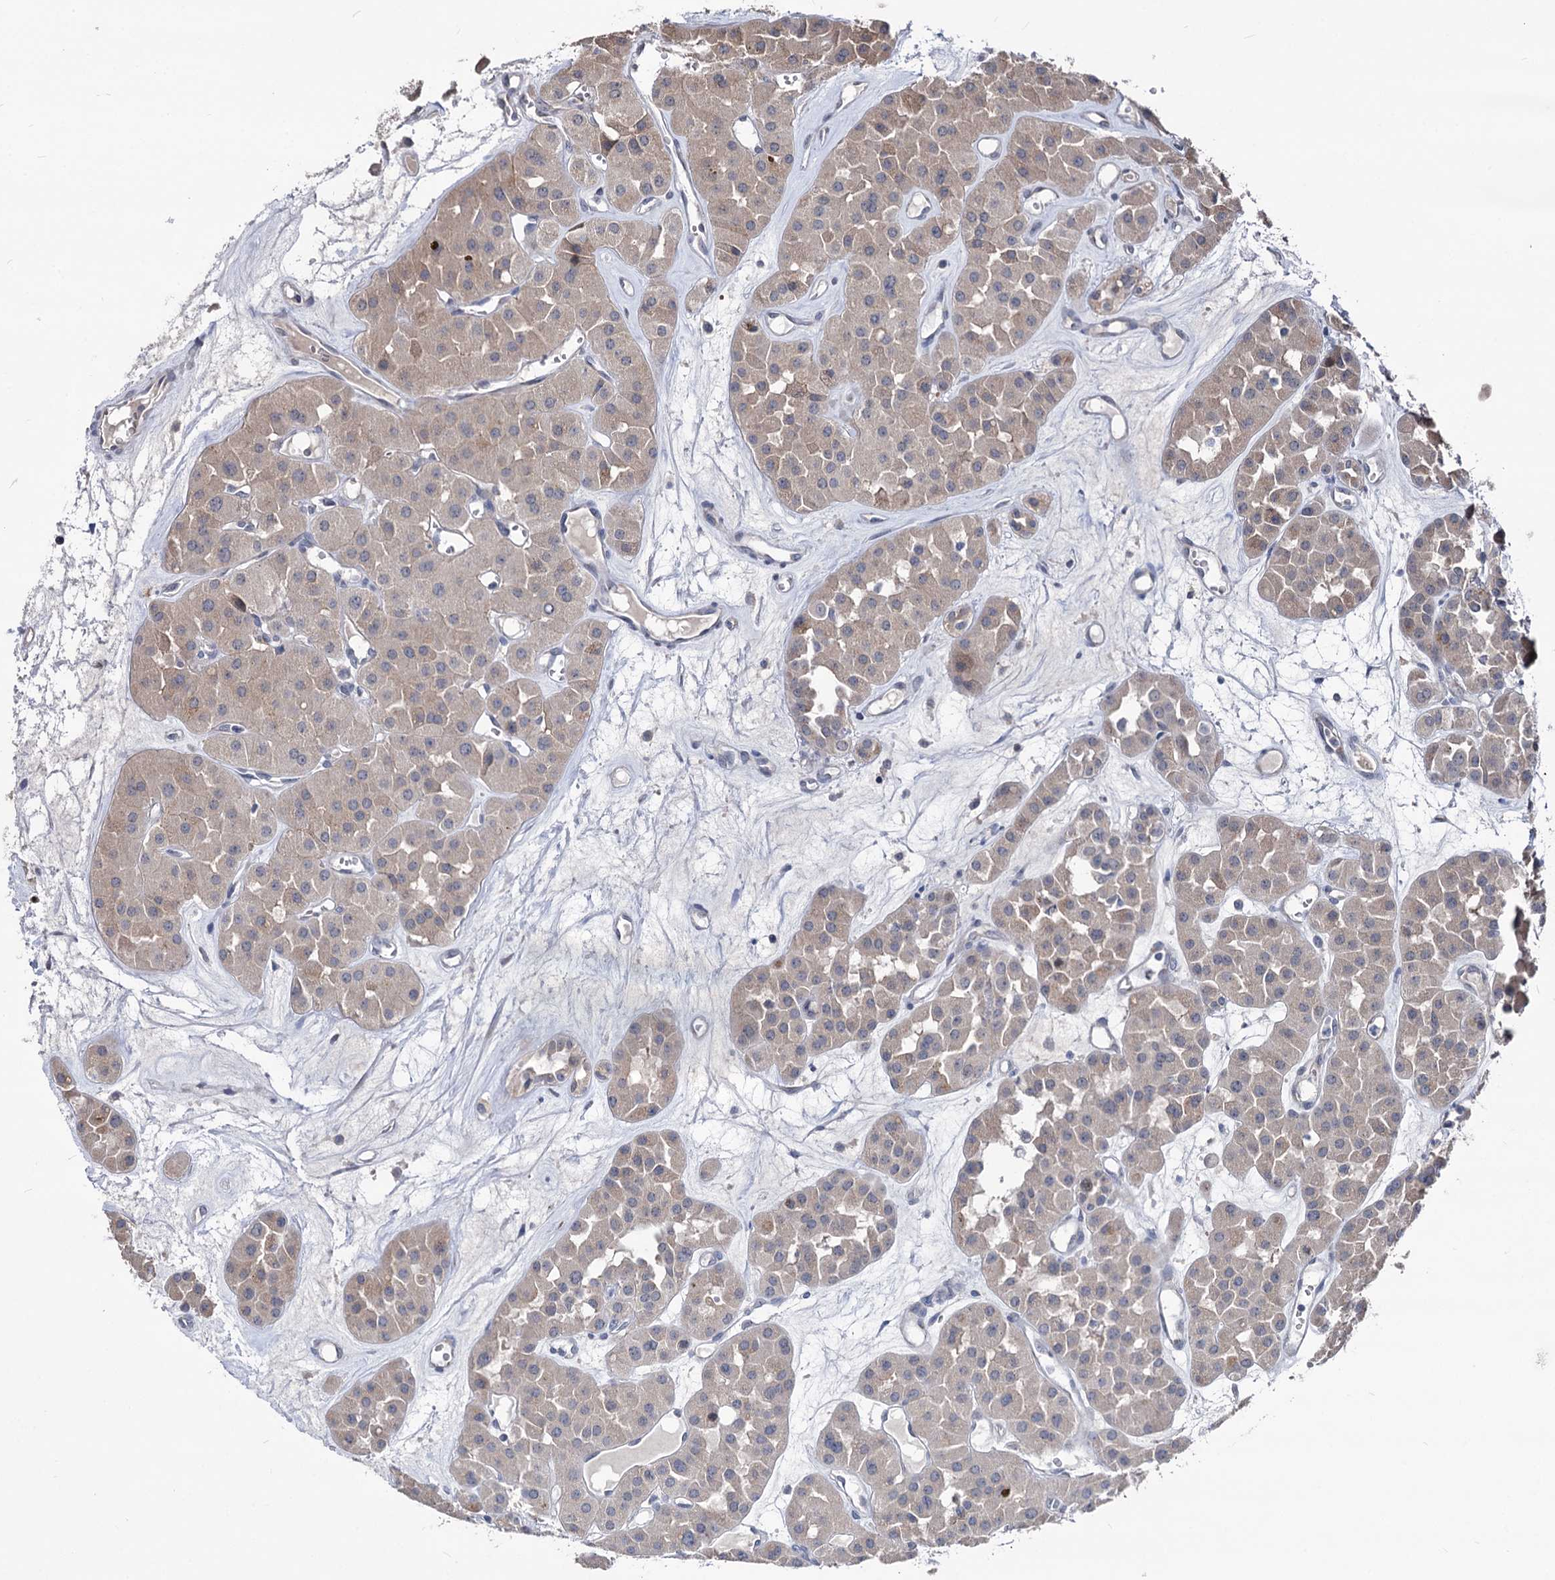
{"staining": {"intensity": "weak", "quantity": "<25%", "location": "cytoplasmic/membranous"}, "tissue": "renal cancer", "cell_type": "Tumor cells", "image_type": "cancer", "snomed": [{"axis": "morphology", "description": "Carcinoma, NOS"}, {"axis": "topography", "description": "Kidney"}], "caption": "Carcinoma (renal) stained for a protein using immunohistochemistry demonstrates no expression tumor cells.", "gene": "SMAGP", "patient": {"sex": "female", "age": 75}}